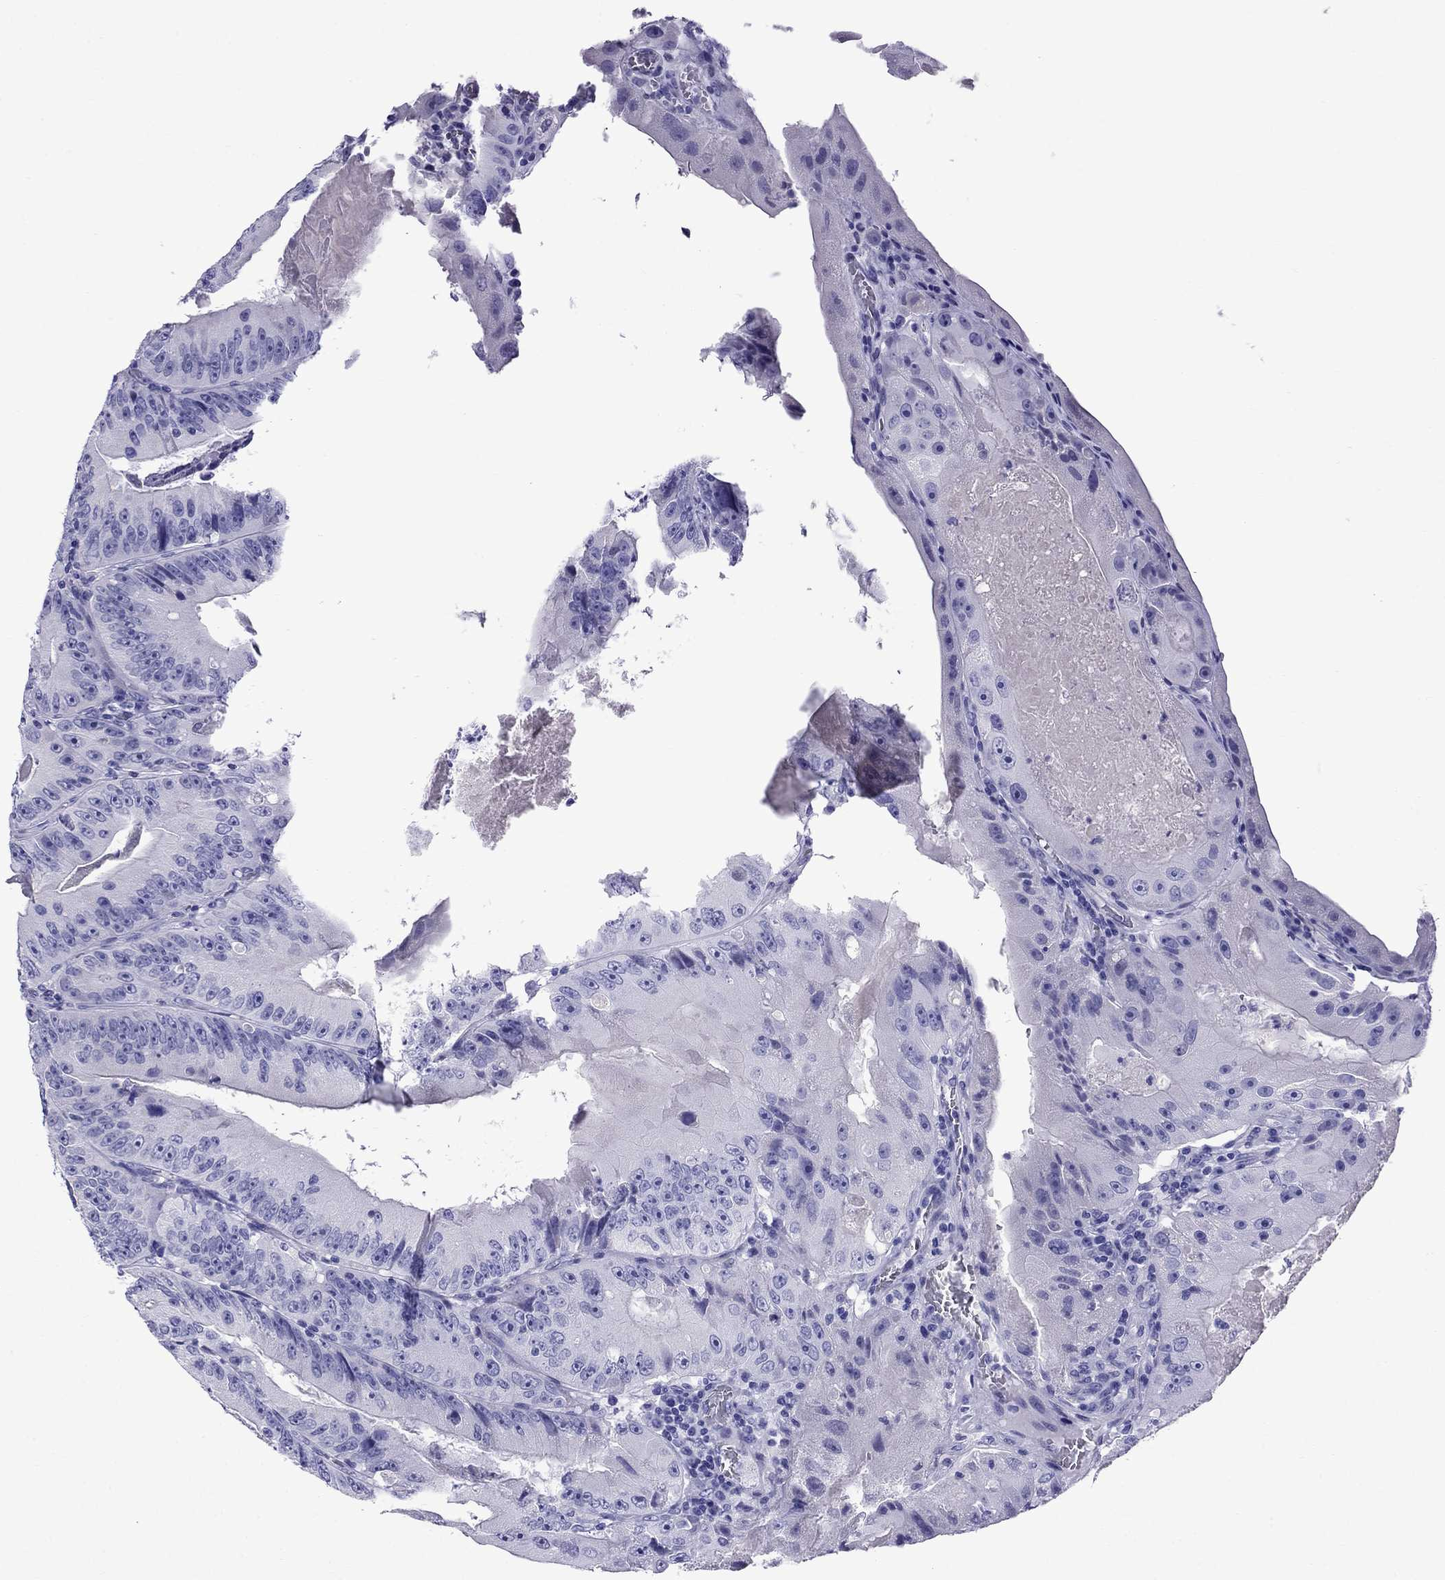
{"staining": {"intensity": "negative", "quantity": "none", "location": "none"}, "tissue": "colorectal cancer", "cell_type": "Tumor cells", "image_type": "cancer", "snomed": [{"axis": "morphology", "description": "Adenocarcinoma, NOS"}, {"axis": "topography", "description": "Colon"}], "caption": "A high-resolution image shows immunohistochemistry (IHC) staining of adenocarcinoma (colorectal), which demonstrates no significant staining in tumor cells.", "gene": "CRYBA1", "patient": {"sex": "female", "age": 86}}